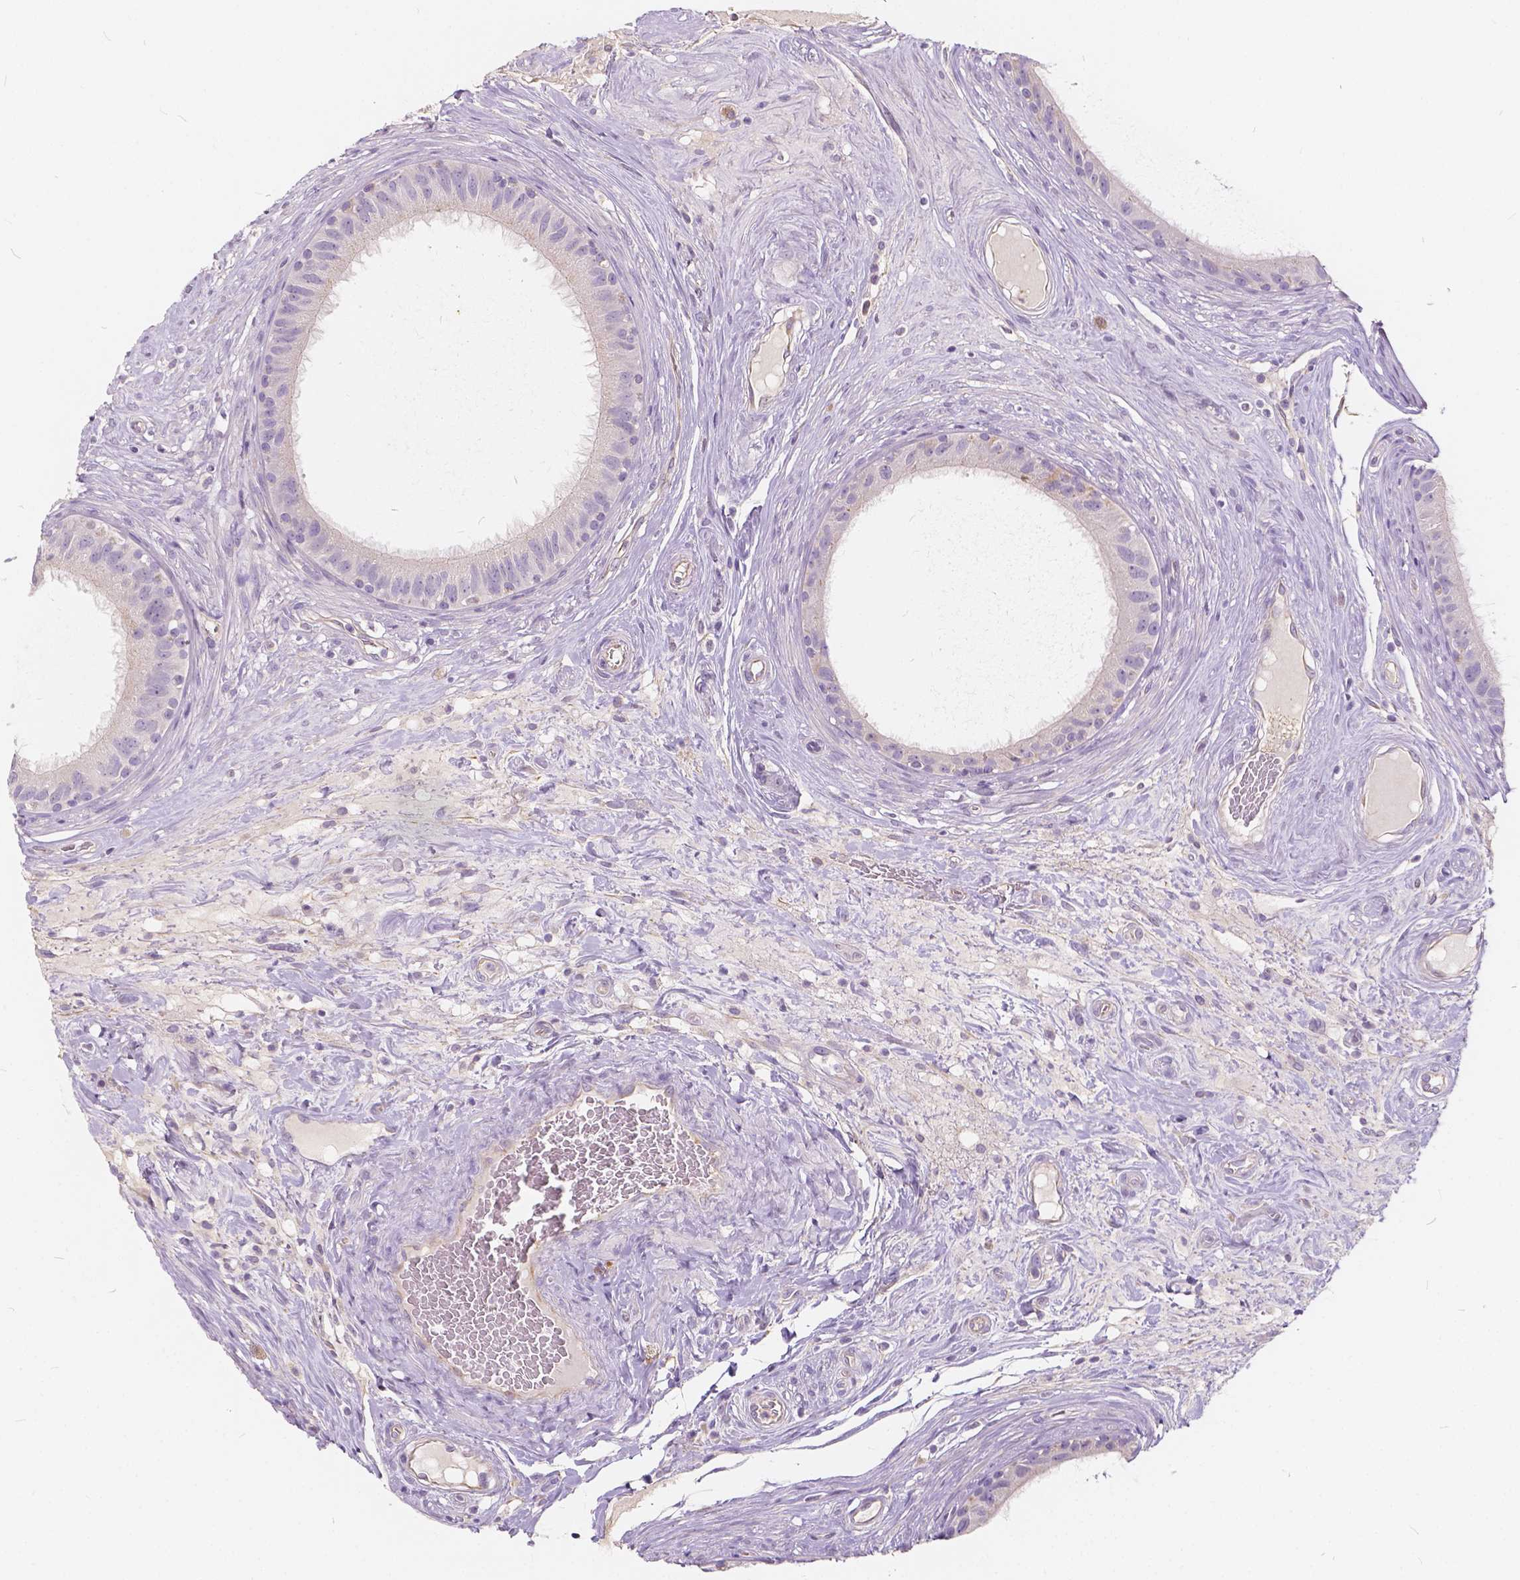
{"staining": {"intensity": "negative", "quantity": "none", "location": "none"}, "tissue": "epididymis", "cell_type": "Glandular cells", "image_type": "normal", "snomed": [{"axis": "morphology", "description": "Normal tissue, NOS"}, {"axis": "topography", "description": "Epididymis"}], "caption": "Glandular cells show no significant protein positivity in benign epididymis.", "gene": "KIAA0513", "patient": {"sex": "male", "age": 59}}